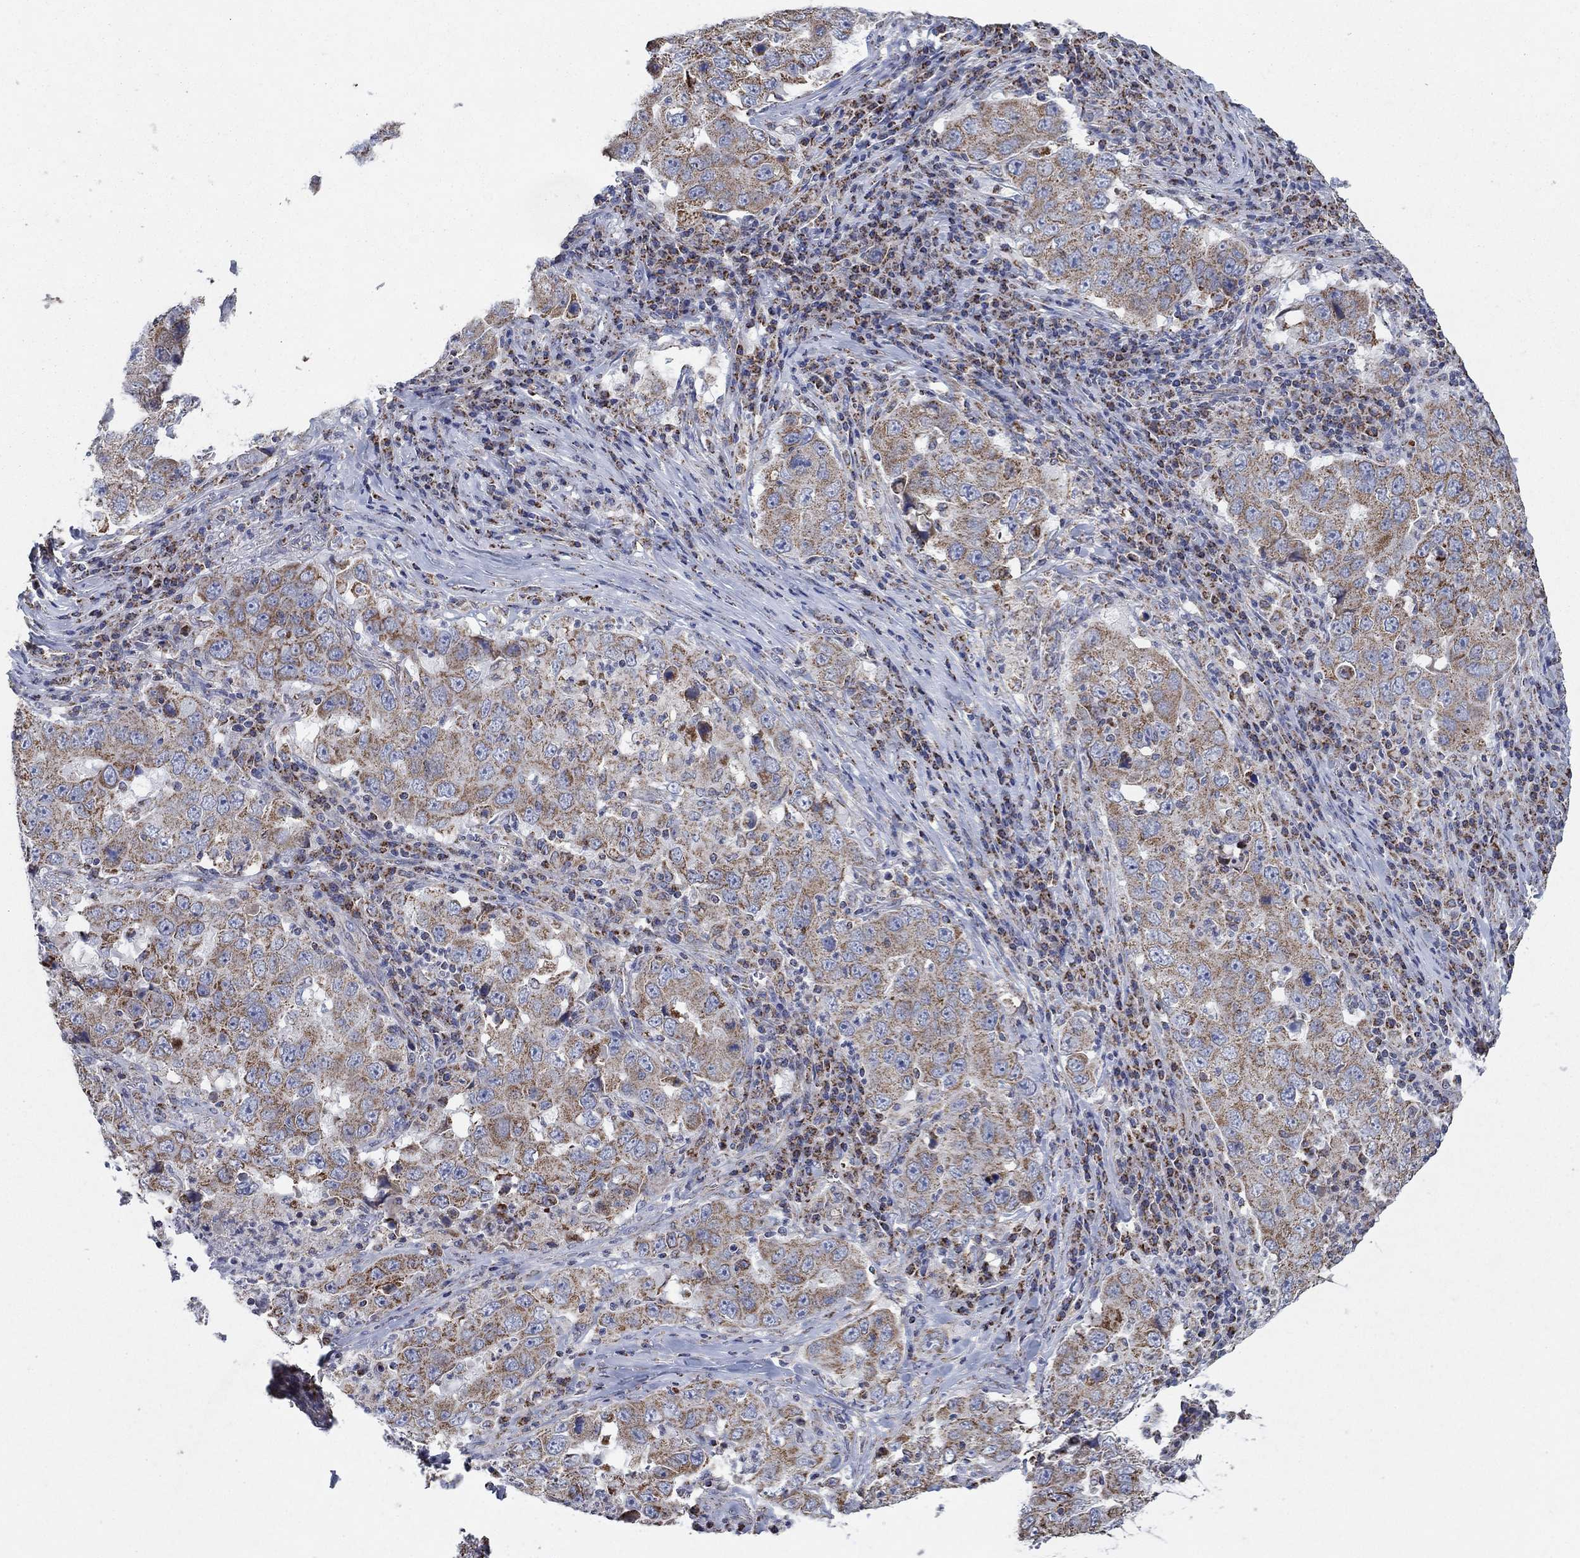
{"staining": {"intensity": "moderate", "quantity": ">75%", "location": "cytoplasmic/membranous"}, "tissue": "lung cancer", "cell_type": "Tumor cells", "image_type": "cancer", "snomed": [{"axis": "morphology", "description": "Adenocarcinoma, NOS"}, {"axis": "topography", "description": "Lung"}], "caption": "Lung cancer (adenocarcinoma) tissue displays moderate cytoplasmic/membranous positivity in about >75% of tumor cells, visualized by immunohistochemistry. (brown staining indicates protein expression, while blue staining denotes nuclei).", "gene": "C9orf85", "patient": {"sex": "male", "age": 73}}